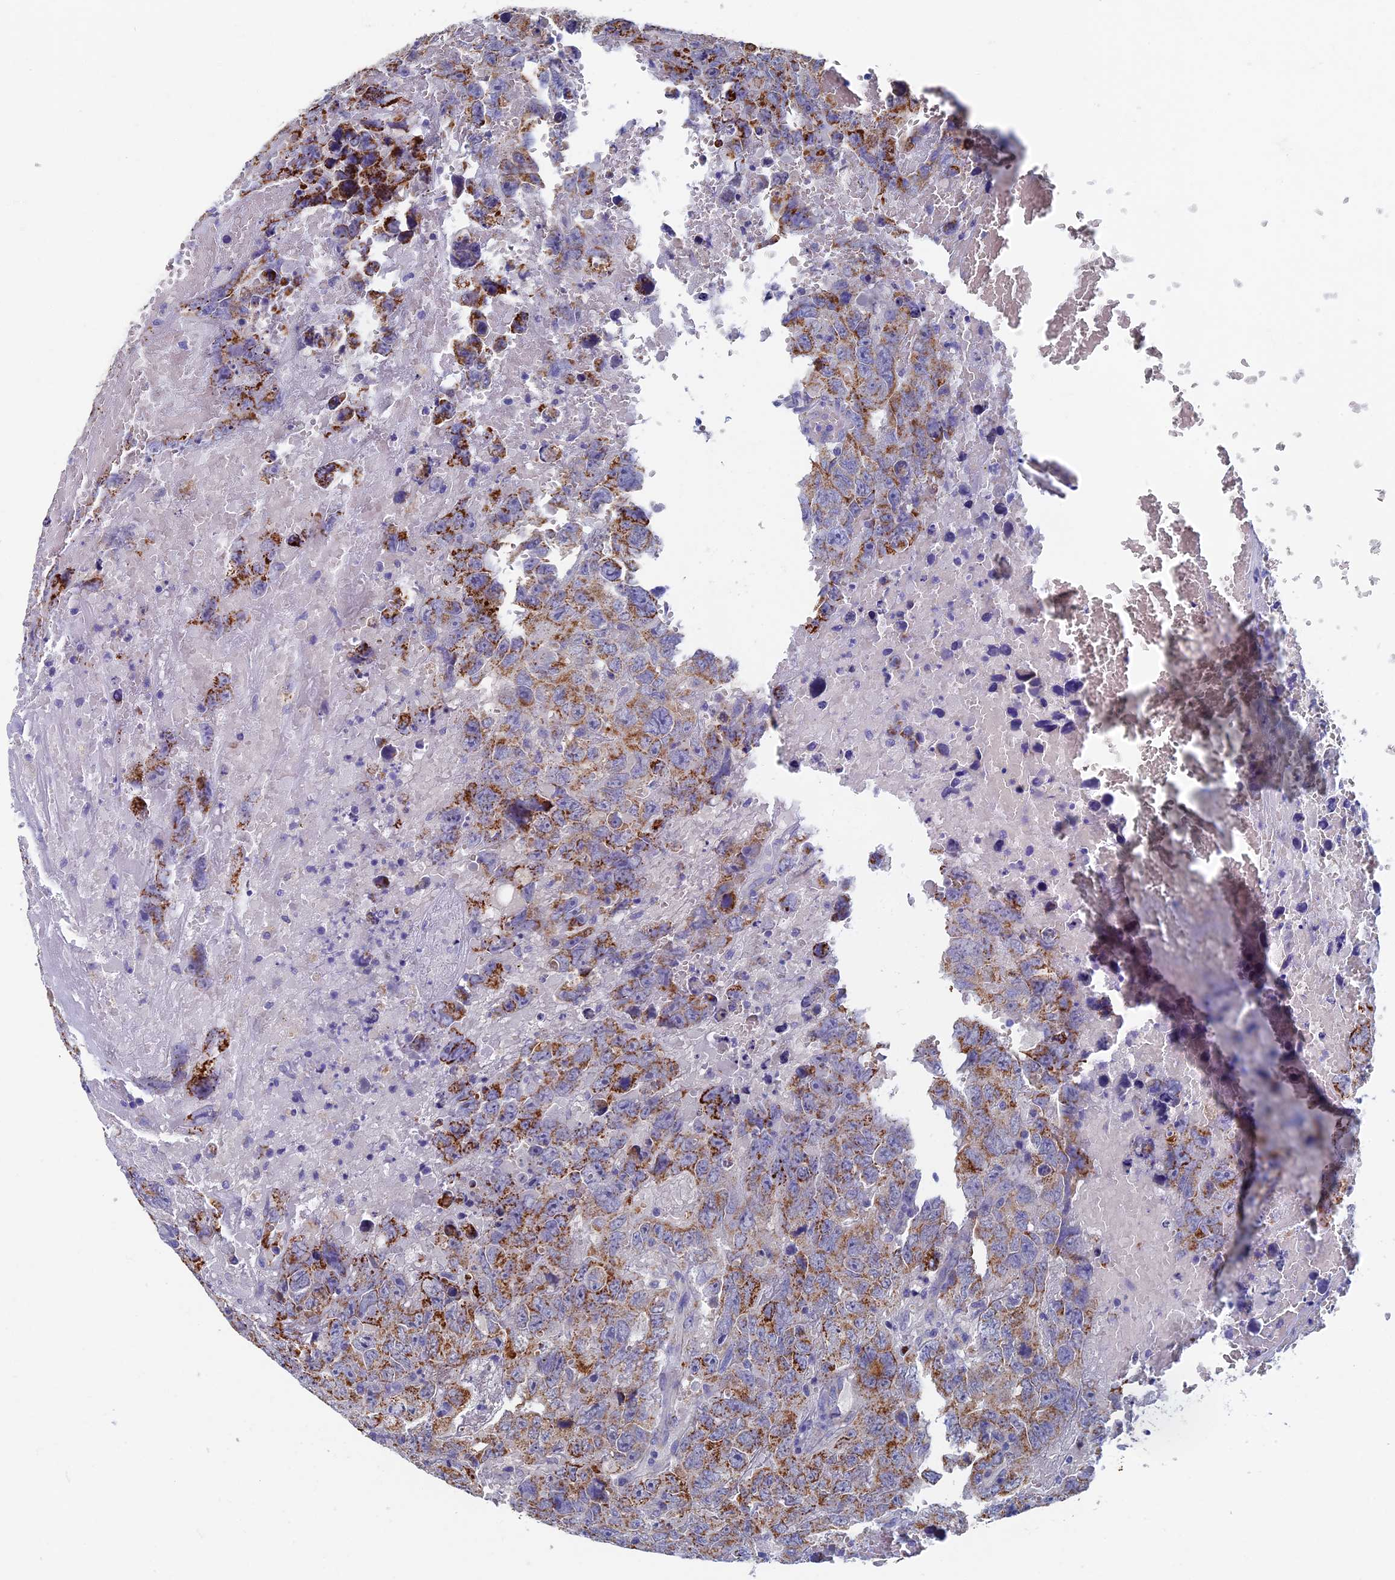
{"staining": {"intensity": "moderate", "quantity": "25%-75%", "location": "cytoplasmic/membranous"}, "tissue": "testis cancer", "cell_type": "Tumor cells", "image_type": "cancer", "snomed": [{"axis": "morphology", "description": "Carcinoma, Embryonal, NOS"}, {"axis": "topography", "description": "Testis"}], "caption": "IHC of embryonal carcinoma (testis) exhibits medium levels of moderate cytoplasmic/membranous expression in about 25%-75% of tumor cells.", "gene": "OAT", "patient": {"sex": "male", "age": 45}}